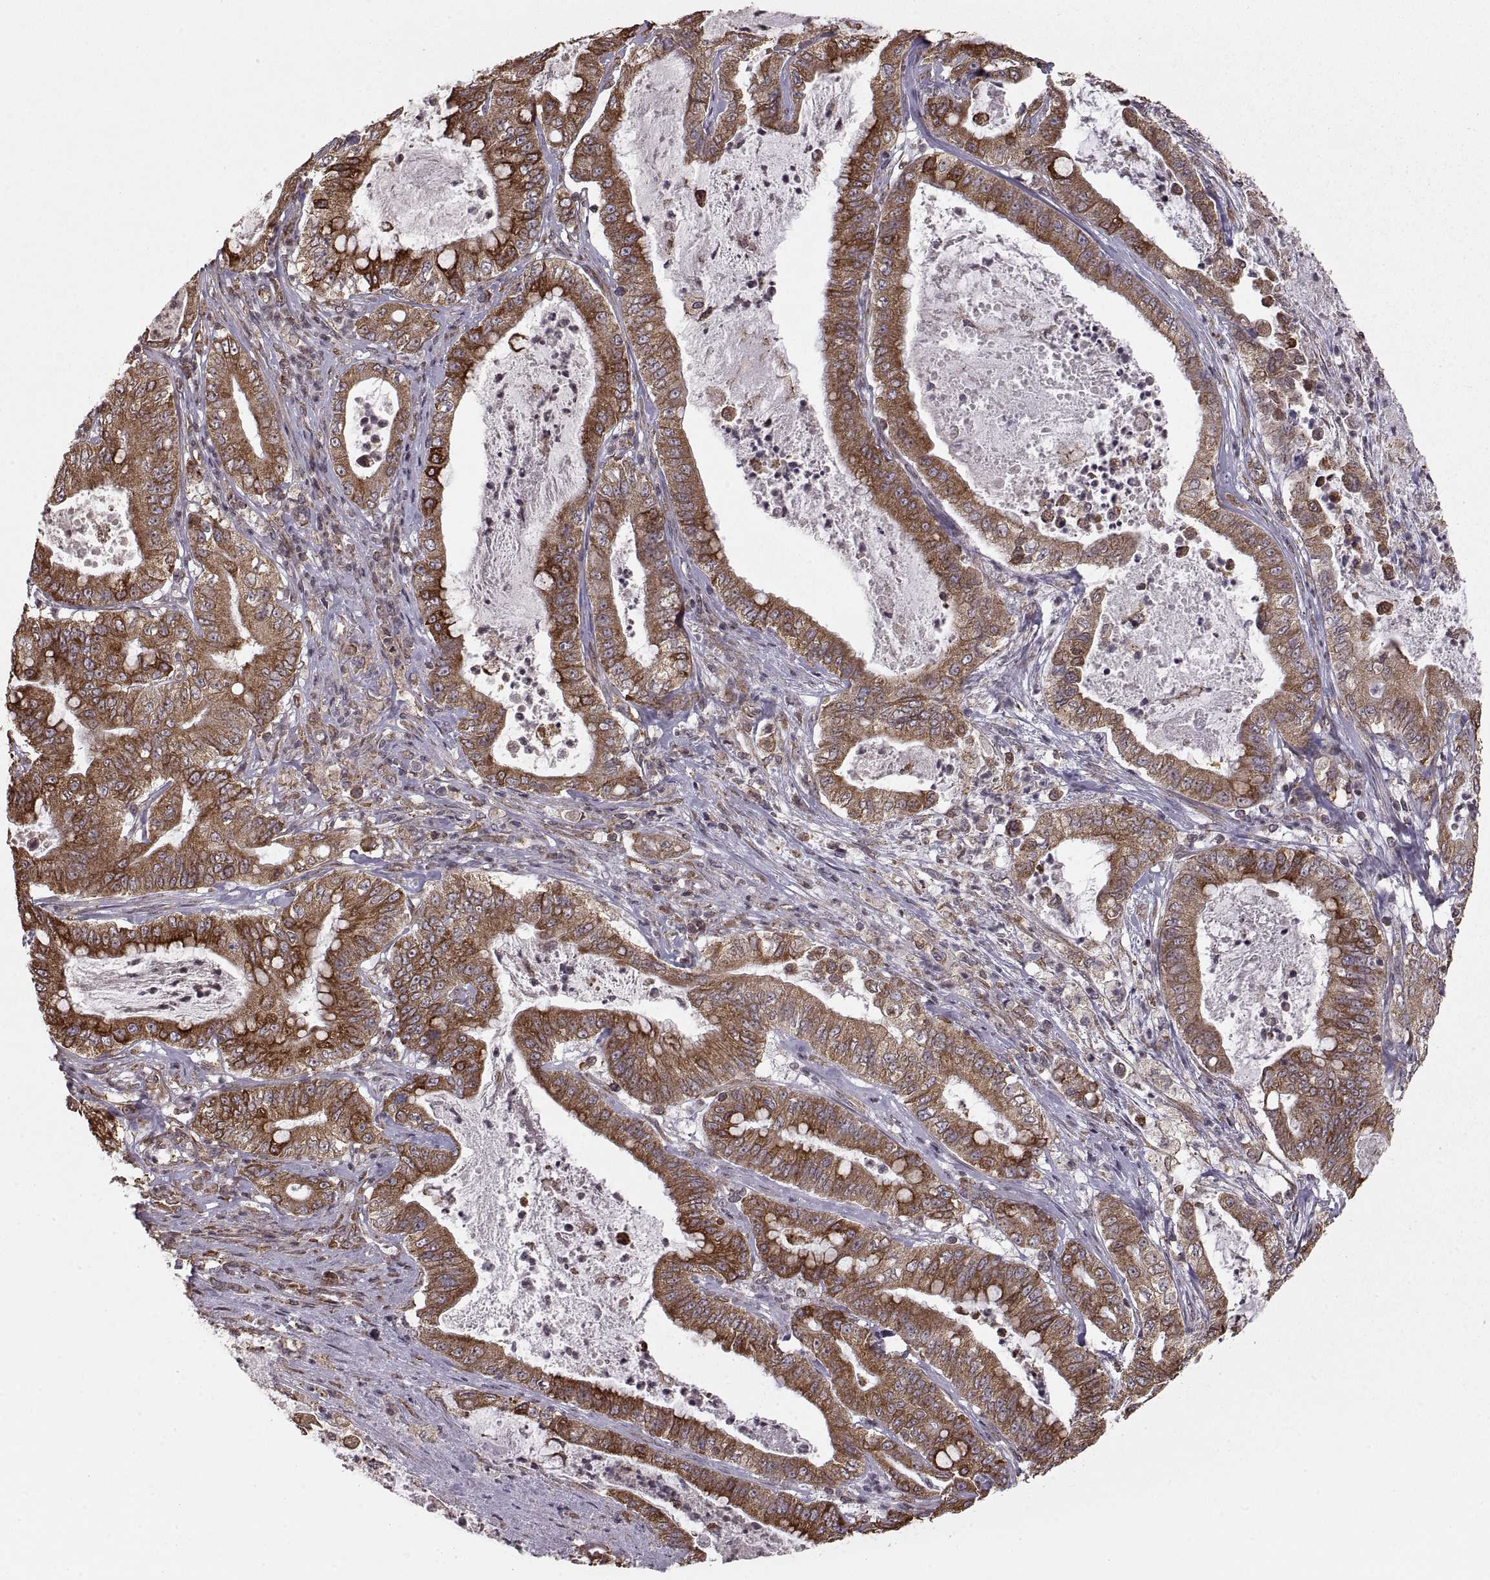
{"staining": {"intensity": "strong", "quantity": "<25%", "location": "cytoplasmic/membranous"}, "tissue": "pancreatic cancer", "cell_type": "Tumor cells", "image_type": "cancer", "snomed": [{"axis": "morphology", "description": "Adenocarcinoma, NOS"}, {"axis": "topography", "description": "Pancreas"}], "caption": "Immunohistochemistry (IHC) (DAB) staining of pancreatic cancer demonstrates strong cytoplasmic/membranous protein expression in about <25% of tumor cells.", "gene": "PDIA3", "patient": {"sex": "male", "age": 71}}